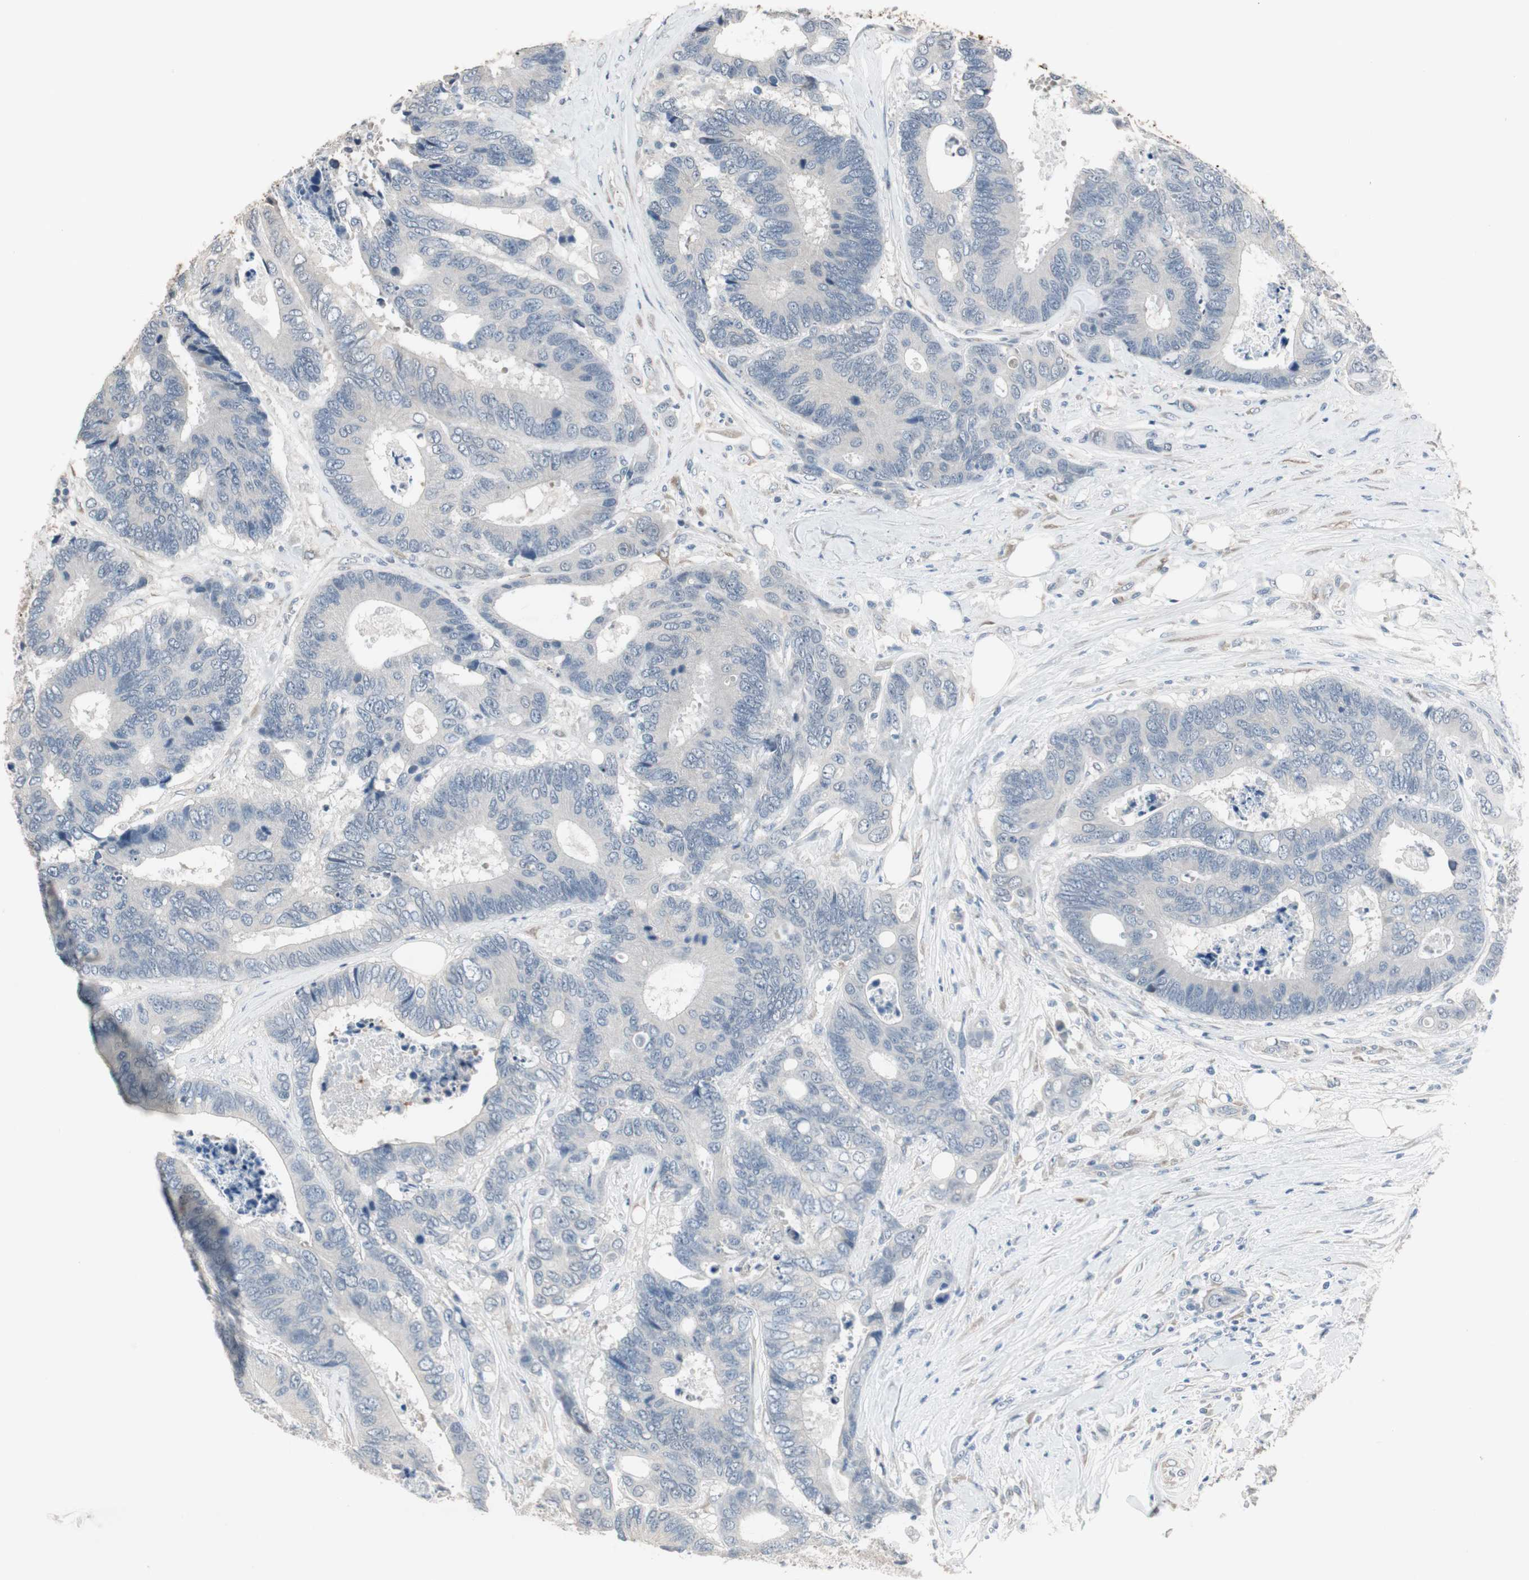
{"staining": {"intensity": "negative", "quantity": "none", "location": "none"}, "tissue": "colorectal cancer", "cell_type": "Tumor cells", "image_type": "cancer", "snomed": [{"axis": "morphology", "description": "Adenocarcinoma, NOS"}, {"axis": "topography", "description": "Rectum"}], "caption": "An IHC photomicrograph of adenocarcinoma (colorectal) is shown. There is no staining in tumor cells of adenocarcinoma (colorectal).", "gene": "PDZK1", "patient": {"sex": "male", "age": 55}}